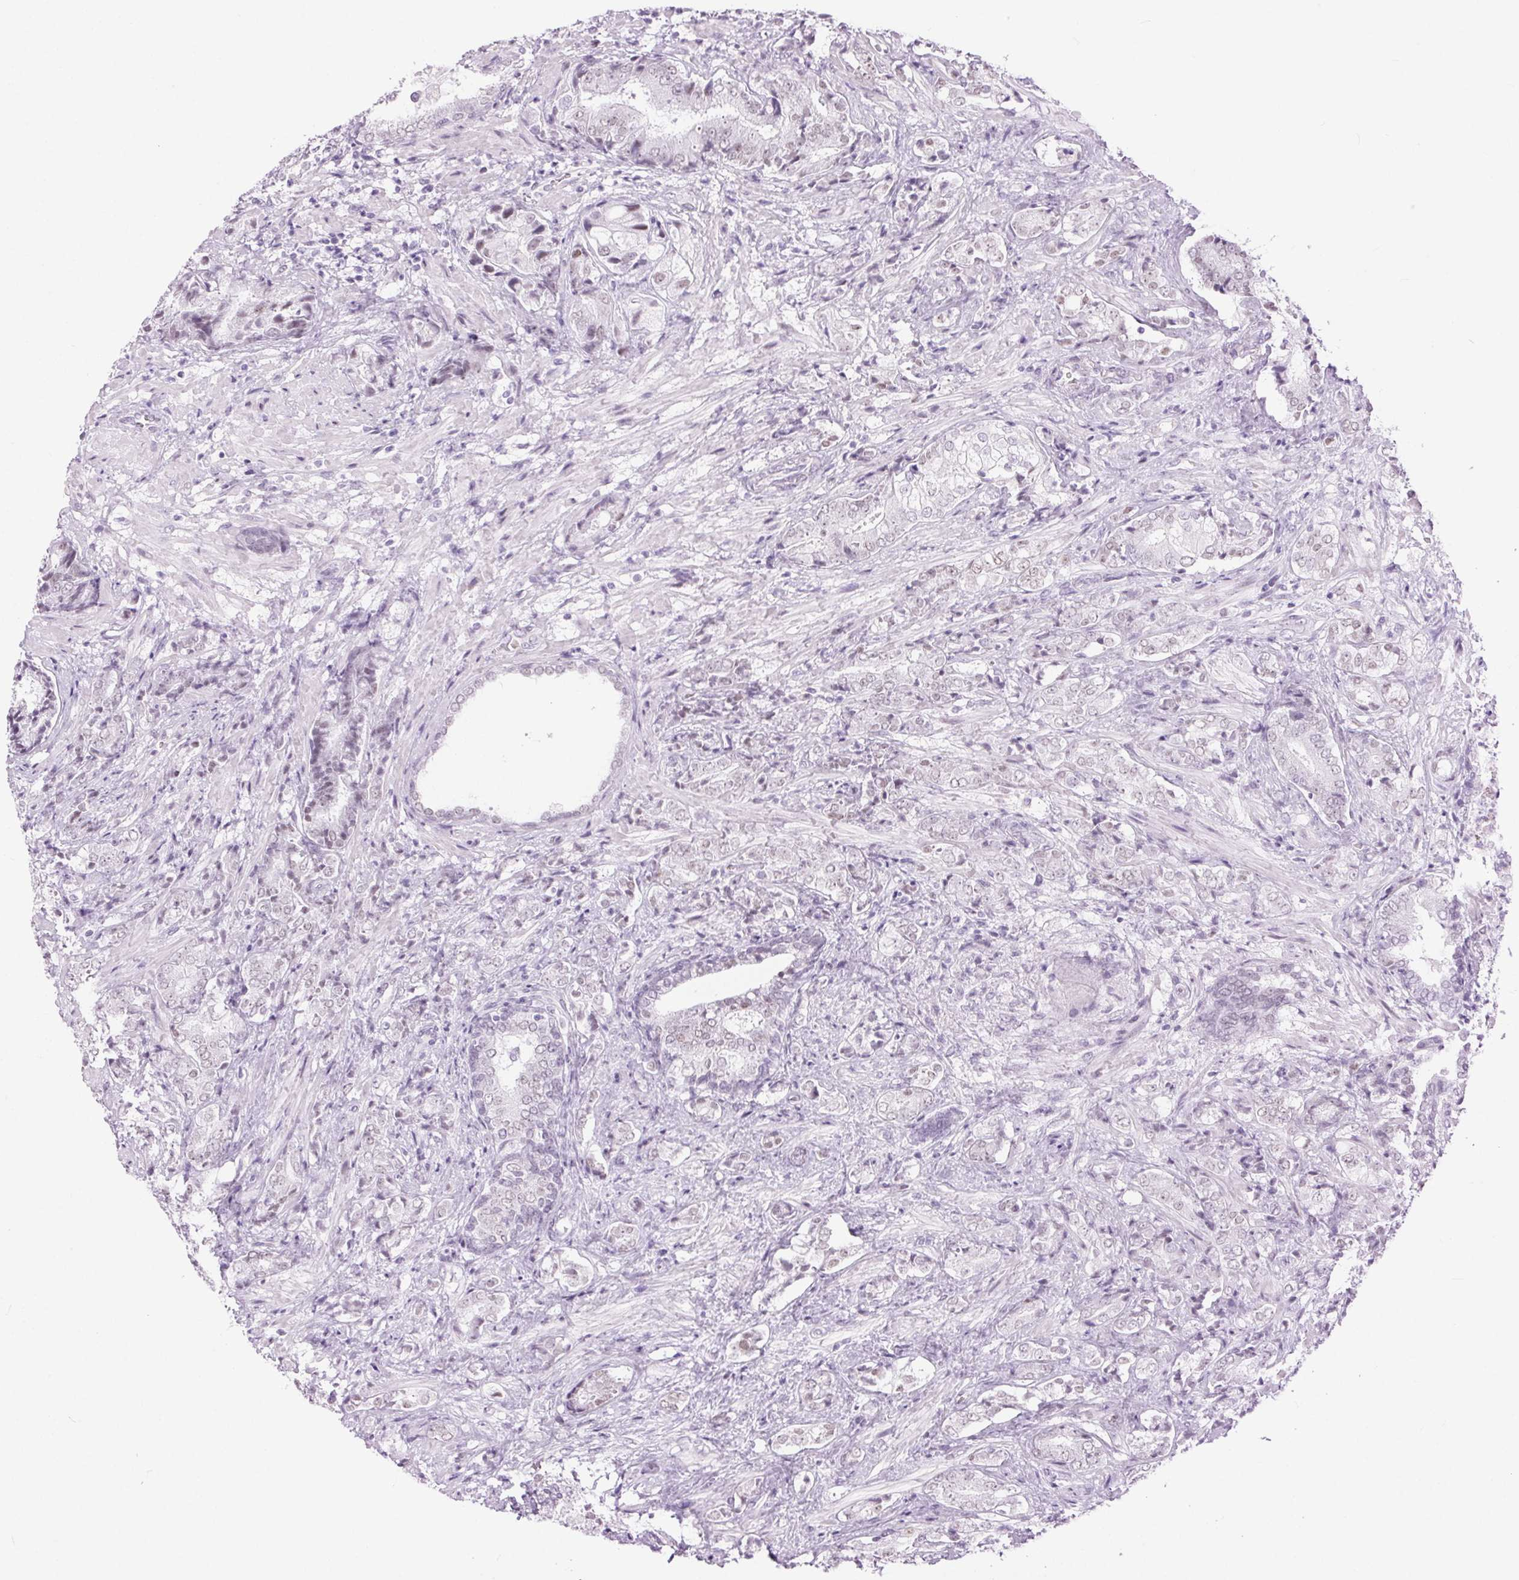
{"staining": {"intensity": "negative", "quantity": "none", "location": "none"}, "tissue": "prostate cancer", "cell_type": "Tumor cells", "image_type": "cancer", "snomed": [{"axis": "morphology", "description": "Adenocarcinoma, High grade"}, {"axis": "topography", "description": "Prostate"}], "caption": "Immunohistochemical staining of prostate high-grade adenocarcinoma reveals no significant positivity in tumor cells.", "gene": "BEND2", "patient": {"sex": "male", "age": 62}}